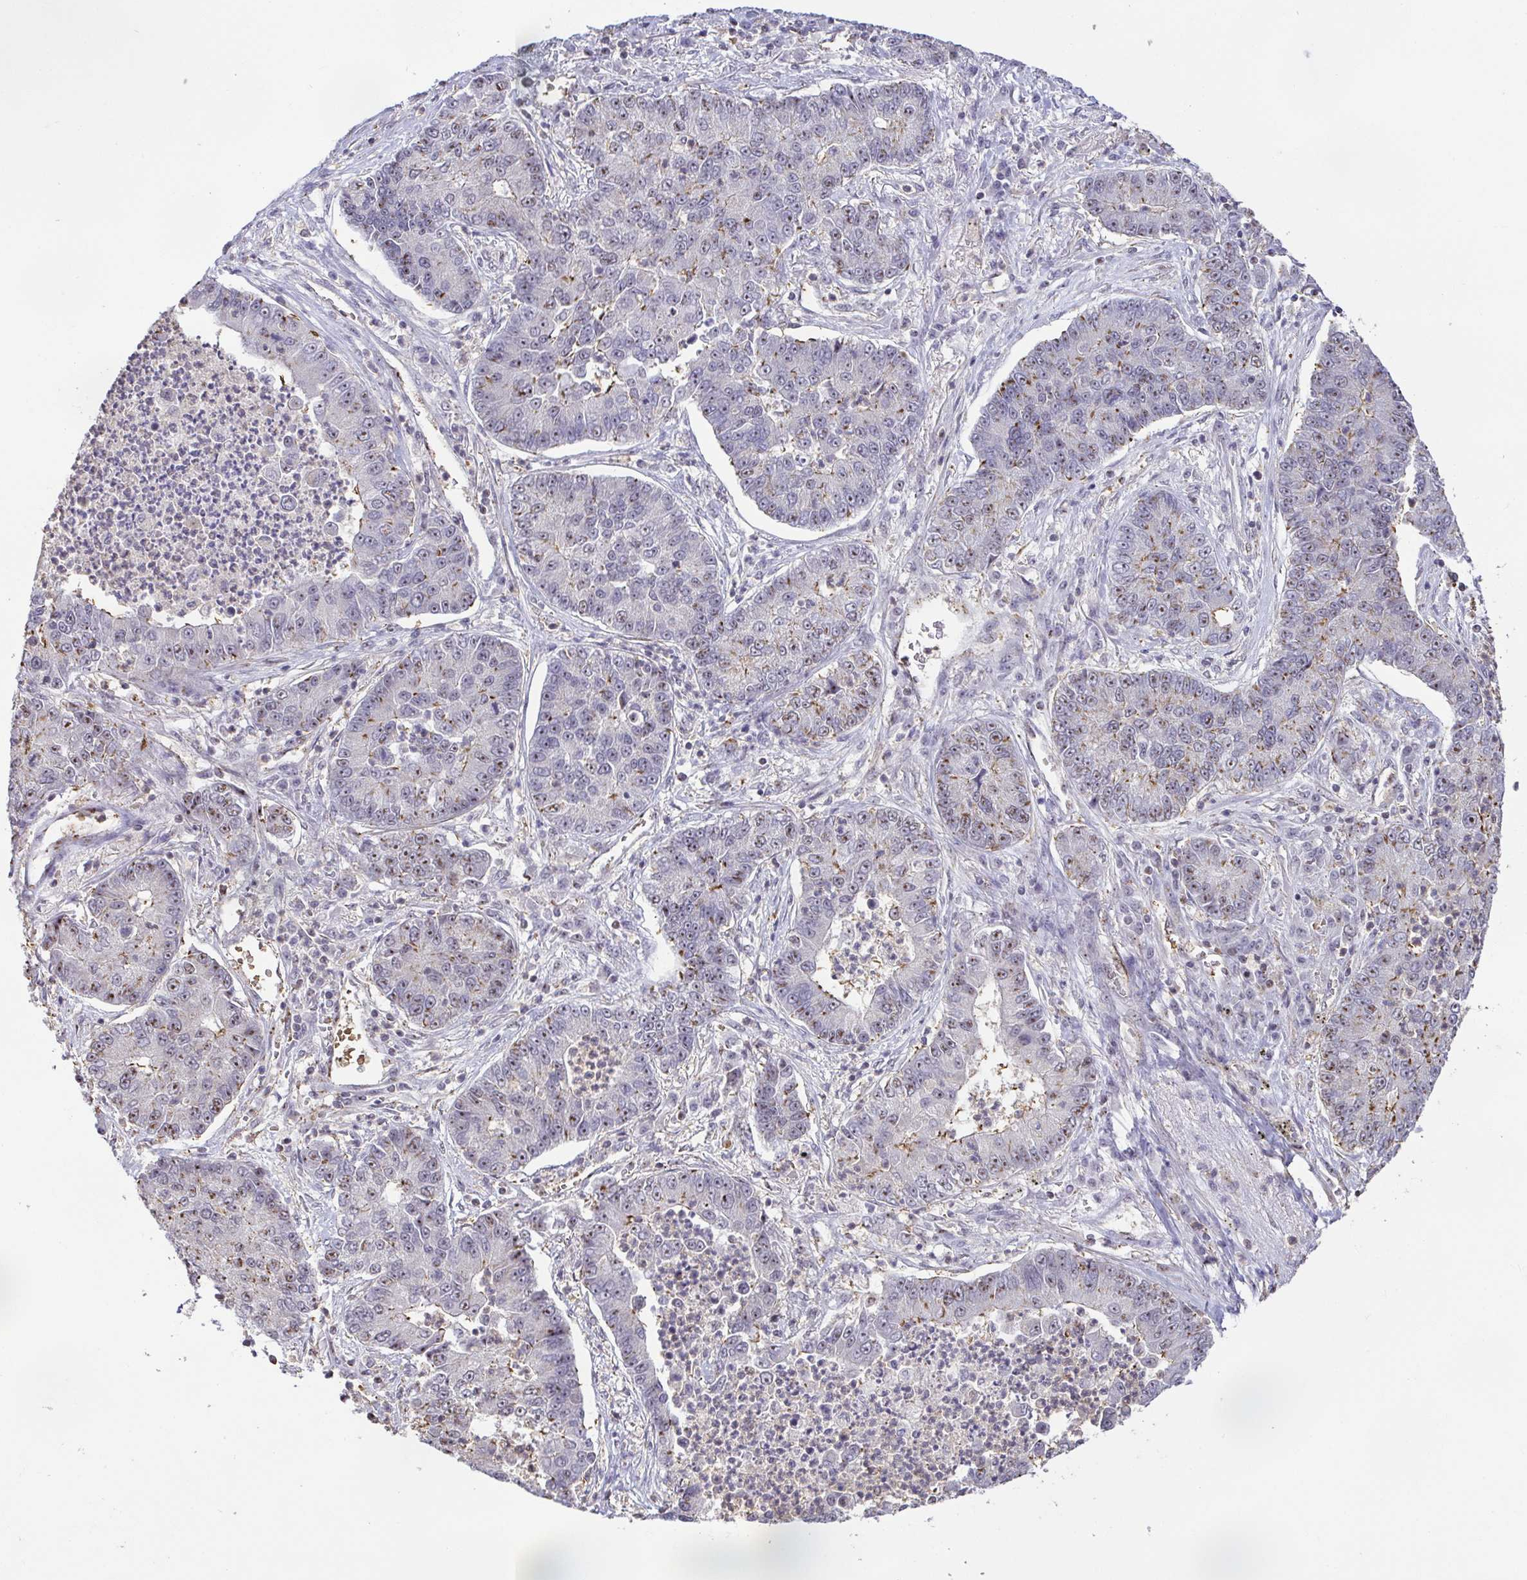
{"staining": {"intensity": "weak", "quantity": "25%-75%", "location": "cytoplasmic/membranous,nuclear"}, "tissue": "lung cancer", "cell_type": "Tumor cells", "image_type": "cancer", "snomed": [{"axis": "morphology", "description": "Adenocarcinoma, NOS"}, {"axis": "topography", "description": "Lung"}], "caption": "Immunohistochemical staining of adenocarcinoma (lung) shows low levels of weak cytoplasmic/membranous and nuclear positivity in about 25%-75% of tumor cells. (Brightfield microscopy of DAB IHC at high magnification).", "gene": "RSL24D1", "patient": {"sex": "female", "age": 57}}